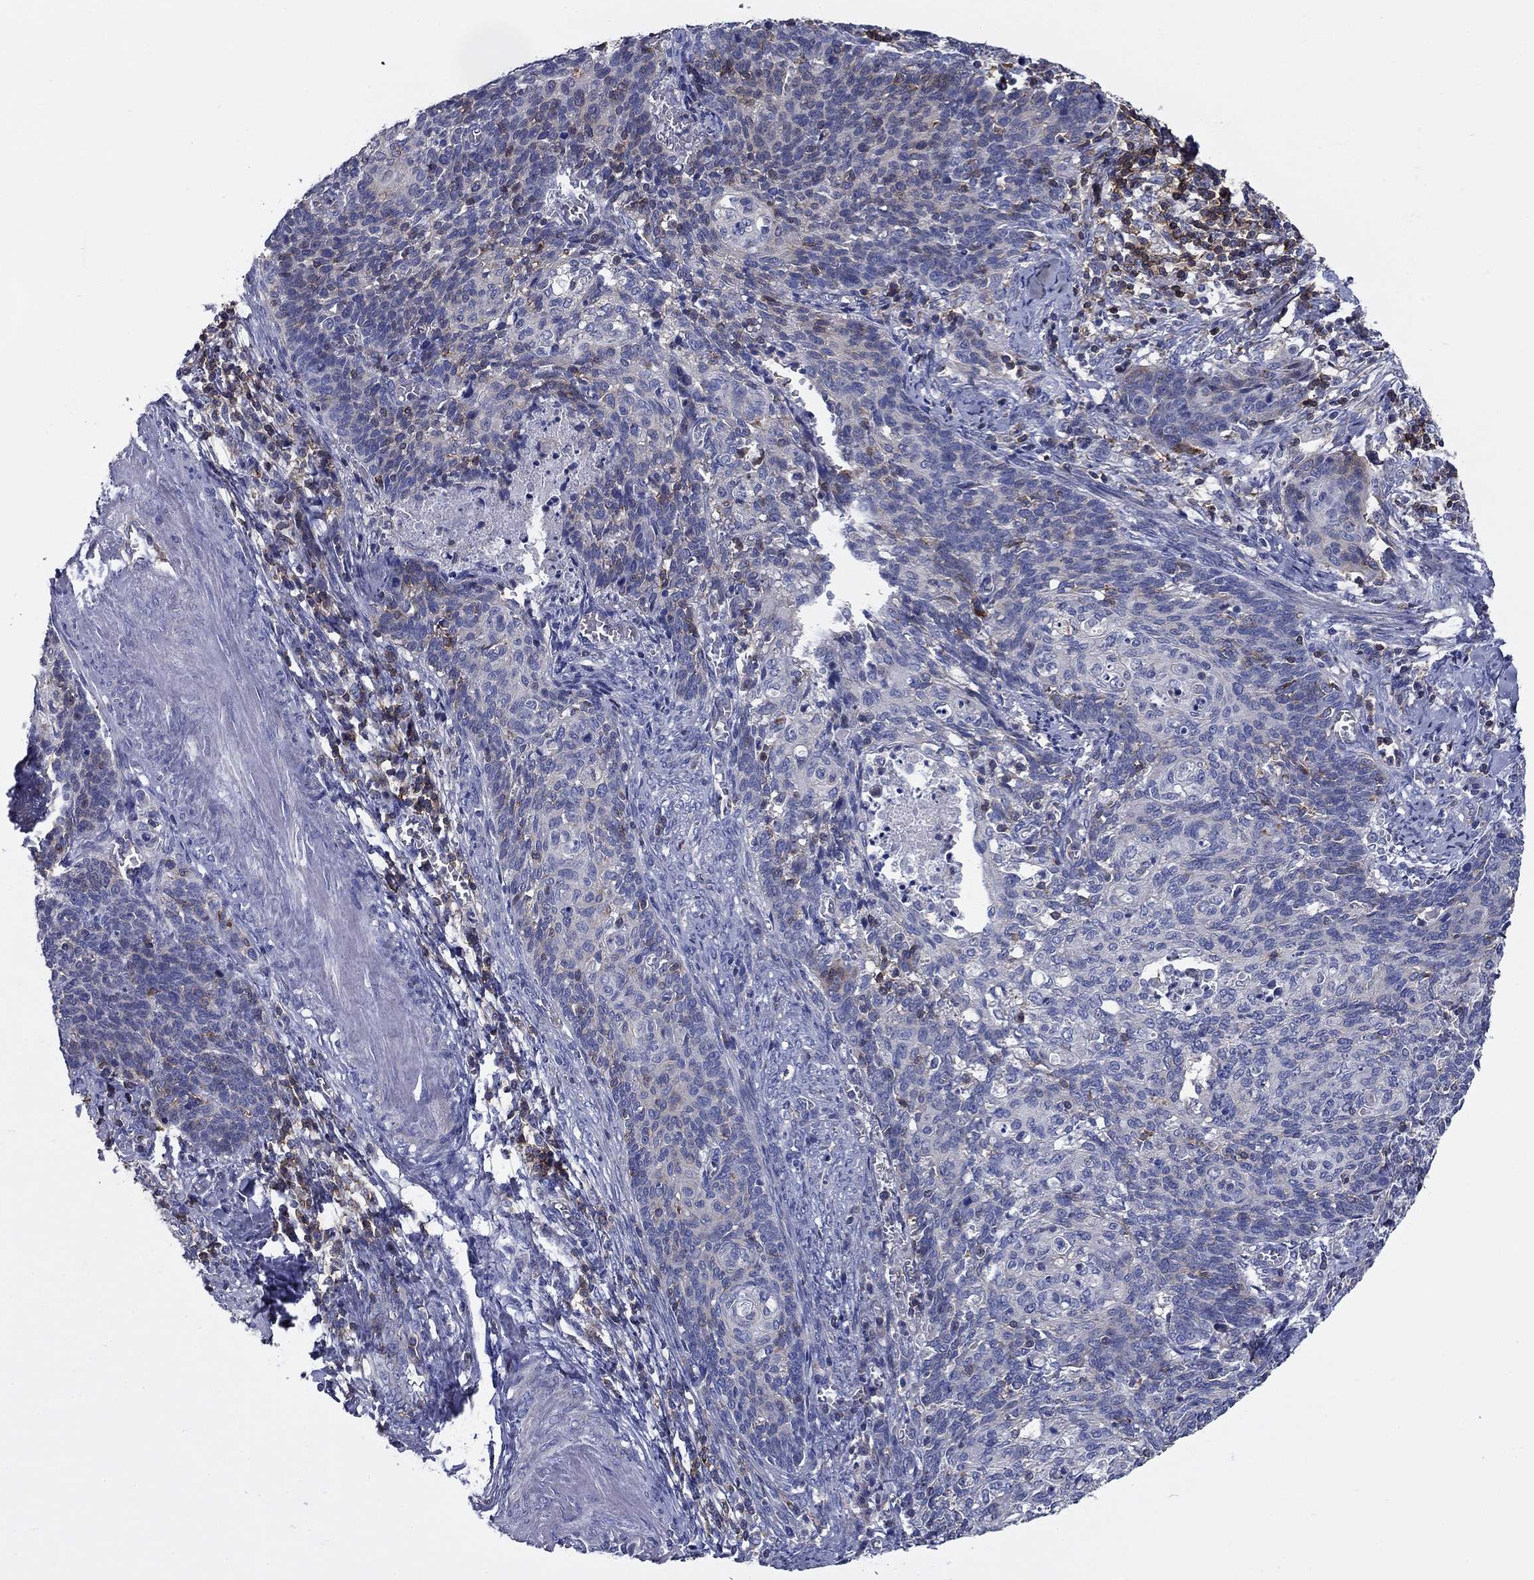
{"staining": {"intensity": "negative", "quantity": "none", "location": "none"}, "tissue": "cervical cancer", "cell_type": "Tumor cells", "image_type": "cancer", "snomed": [{"axis": "morphology", "description": "Normal tissue, NOS"}, {"axis": "morphology", "description": "Squamous cell carcinoma, NOS"}, {"axis": "topography", "description": "Cervix"}], "caption": "A micrograph of human cervical cancer (squamous cell carcinoma) is negative for staining in tumor cells. (DAB (3,3'-diaminobenzidine) IHC with hematoxylin counter stain).", "gene": "SIT1", "patient": {"sex": "female", "age": 39}}